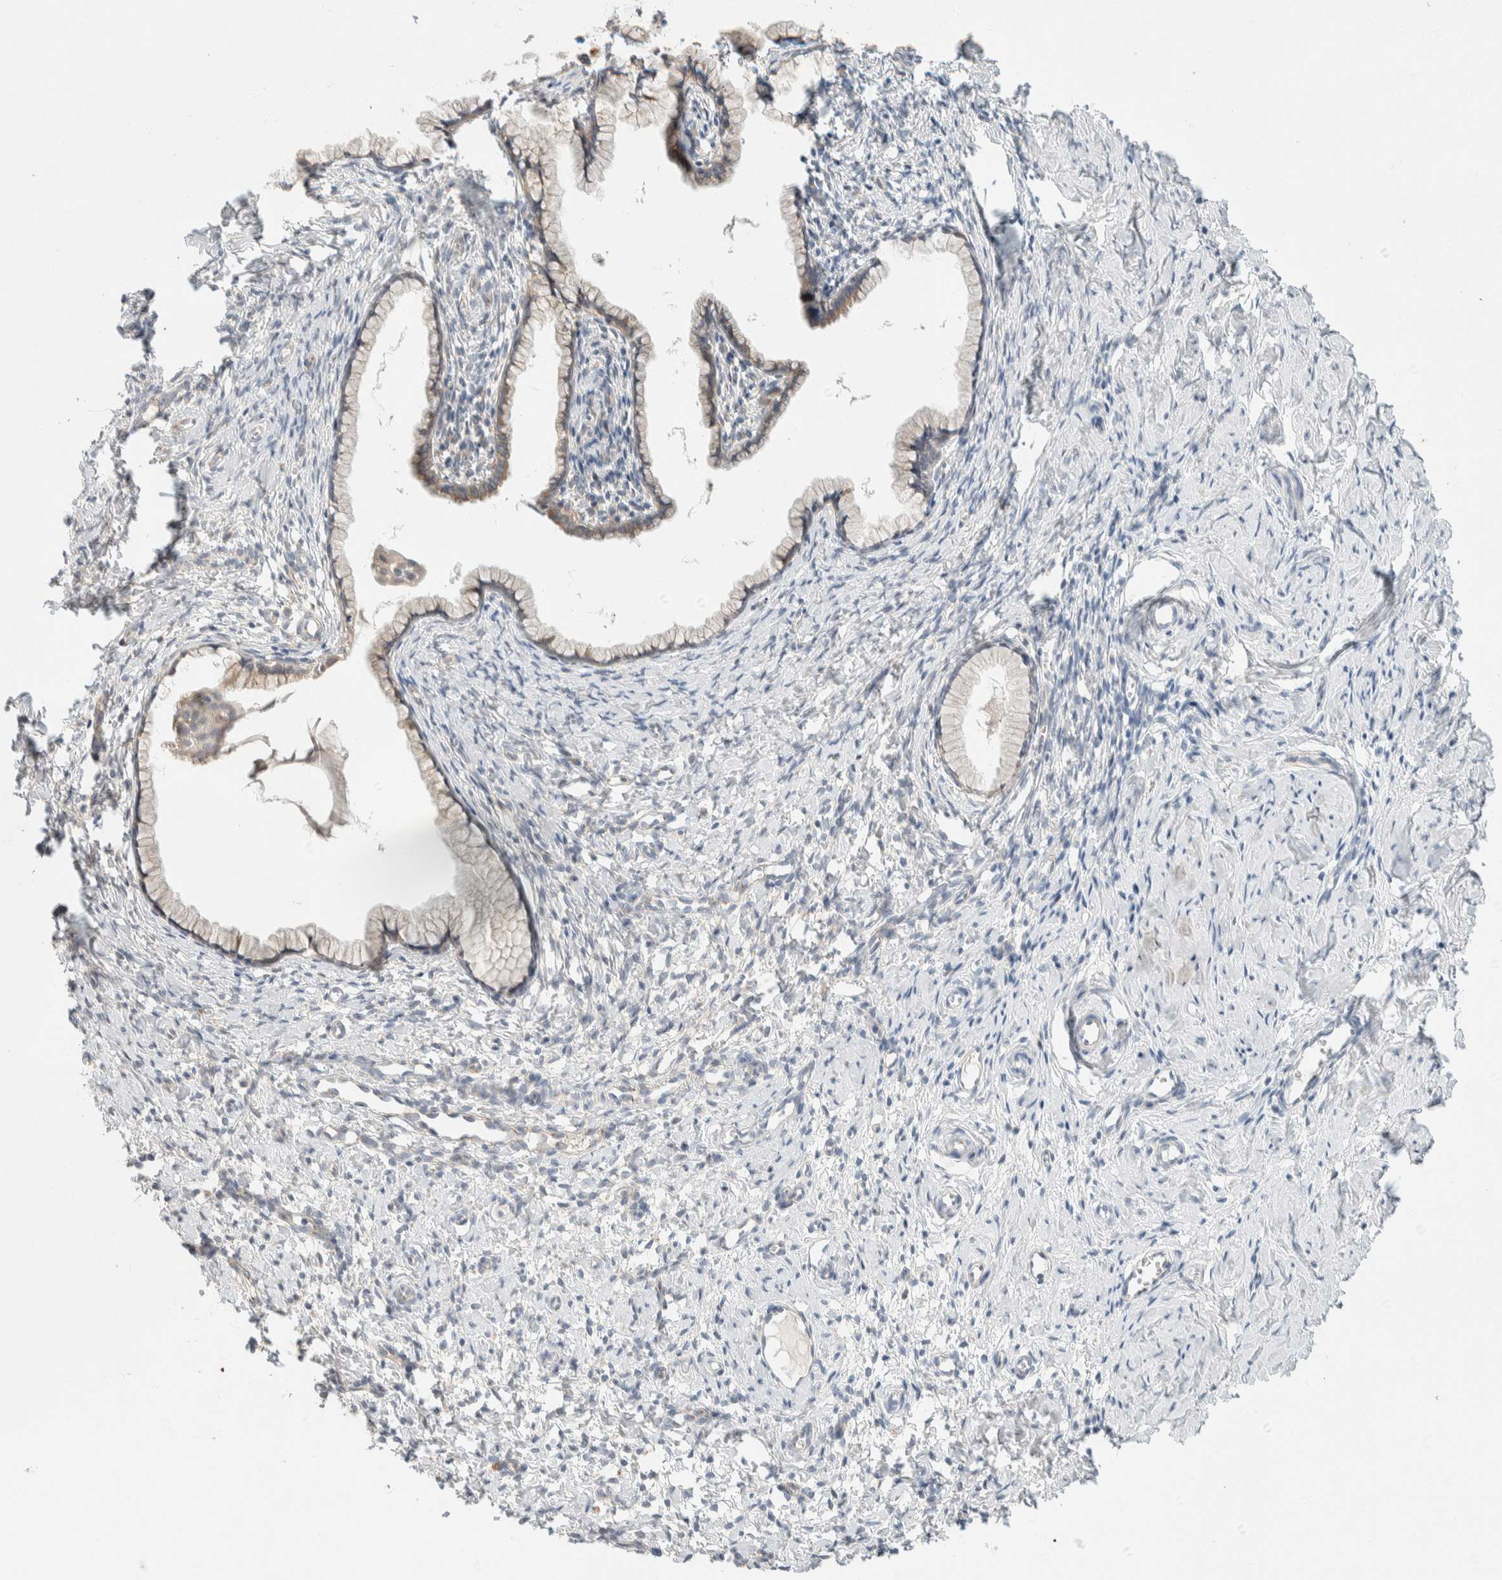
{"staining": {"intensity": "weak", "quantity": ">75%", "location": "cytoplasmic/membranous"}, "tissue": "cervix", "cell_type": "Glandular cells", "image_type": "normal", "snomed": [{"axis": "morphology", "description": "Normal tissue, NOS"}, {"axis": "topography", "description": "Cervix"}], "caption": "An image of cervix stained for a protein demonstrates weak cytoplasmic/membranous brown staining in glandular cells. The staining was performed using DAB, with brown indicating positive protein expression. Nuclei are stained blue with hematoxylin.", "gene": "TMEM184B", "patient": {"sex": "female", "age": 75}}